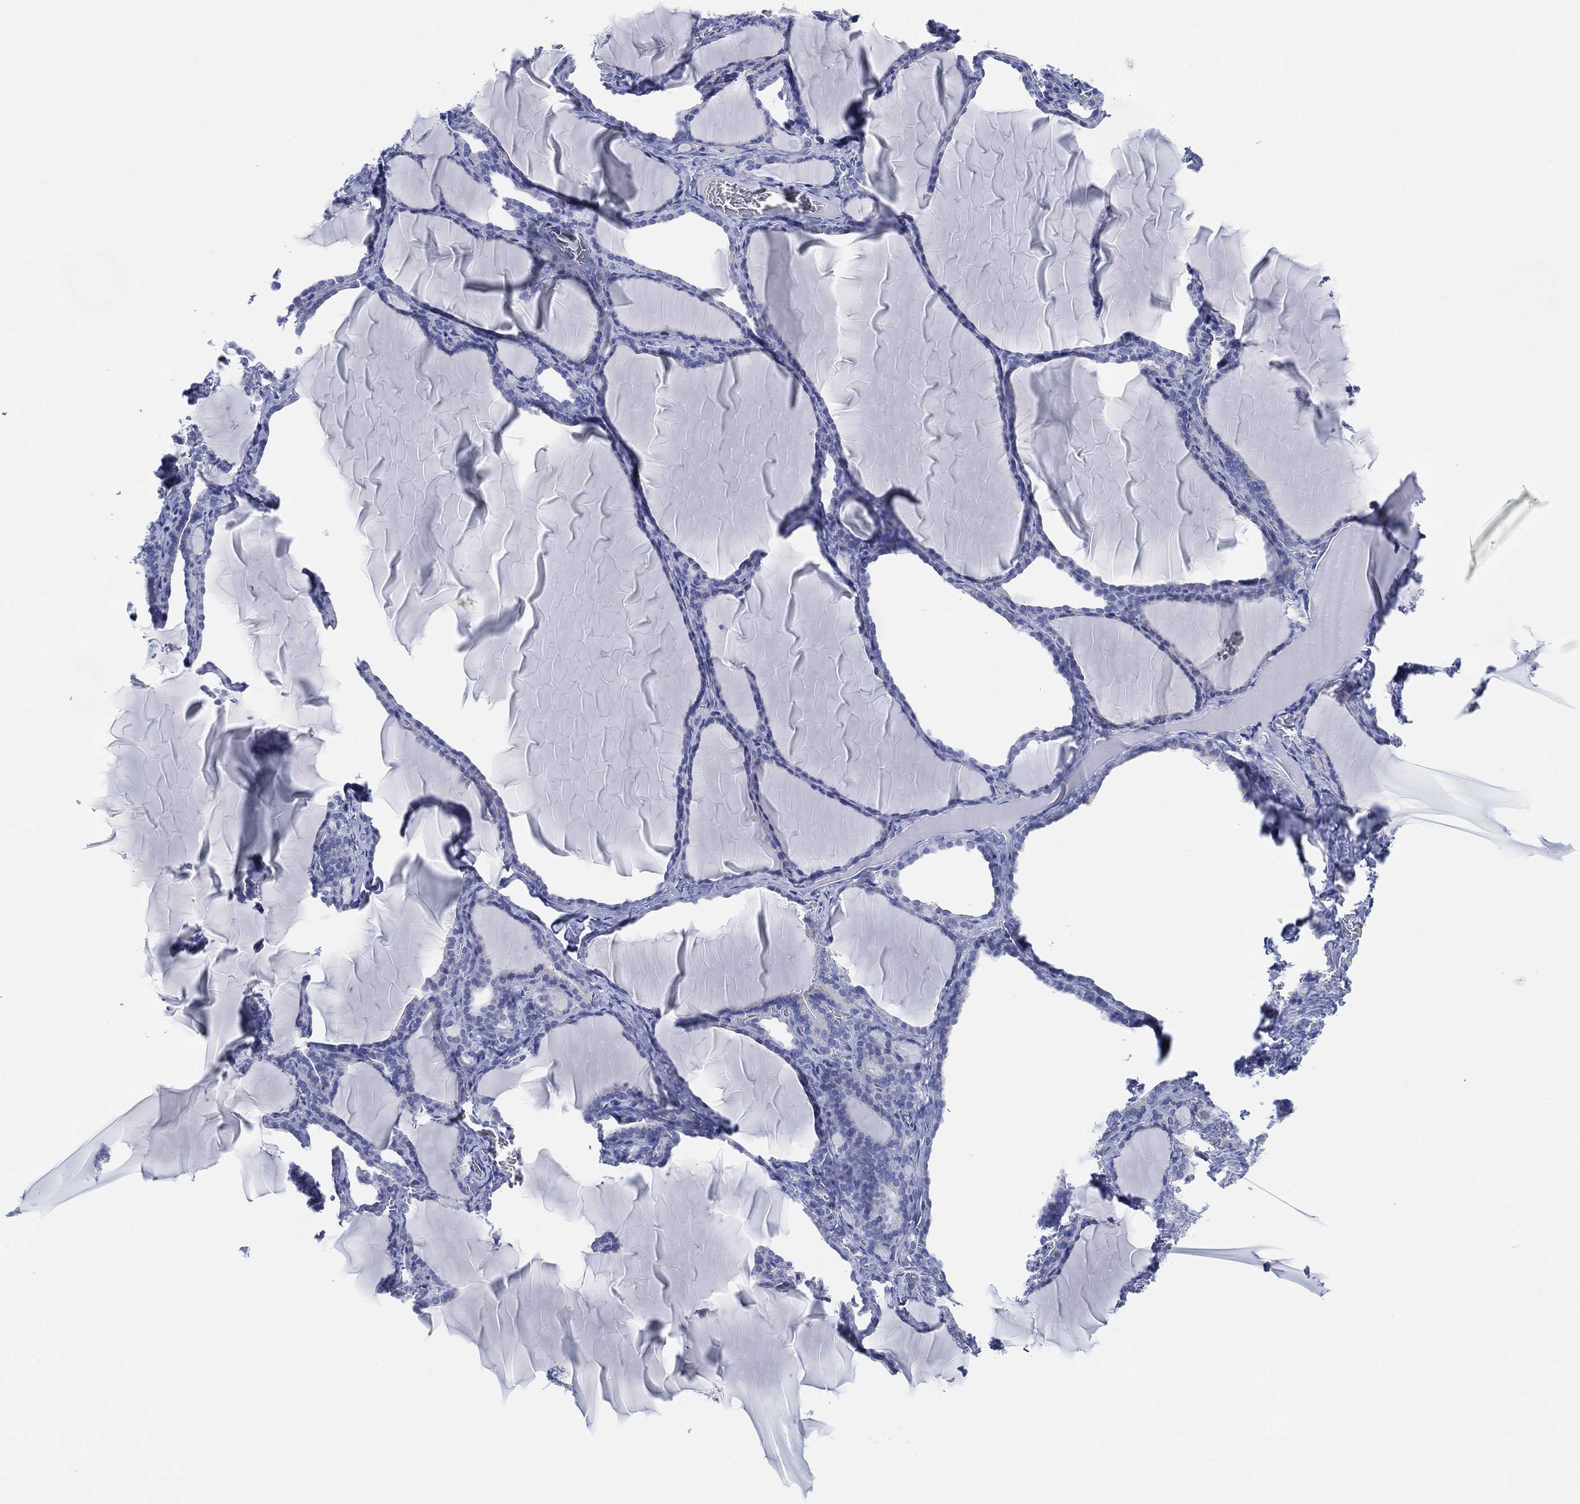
{"staining": {"intensity": "negative", "quantity": "none", "location": "none"}, "tissue": "thyroid gland", "cell_type": "Glandular cells", "image_type": "normal", "snomed": [{"axis": "morphology", "description": "Normal tissue, NOS"}, {"axis": "morphology", "description": "Hyperplasia, NOS"}, {"axis": "topography", "description": "Thyroid gland"}], "caption": "This is a image of IHC staining of normal thyroid gland, which shows no expression in glandular cells.", "gene": "ADAD2", "patient": {"sex": "female", "age": 27}}